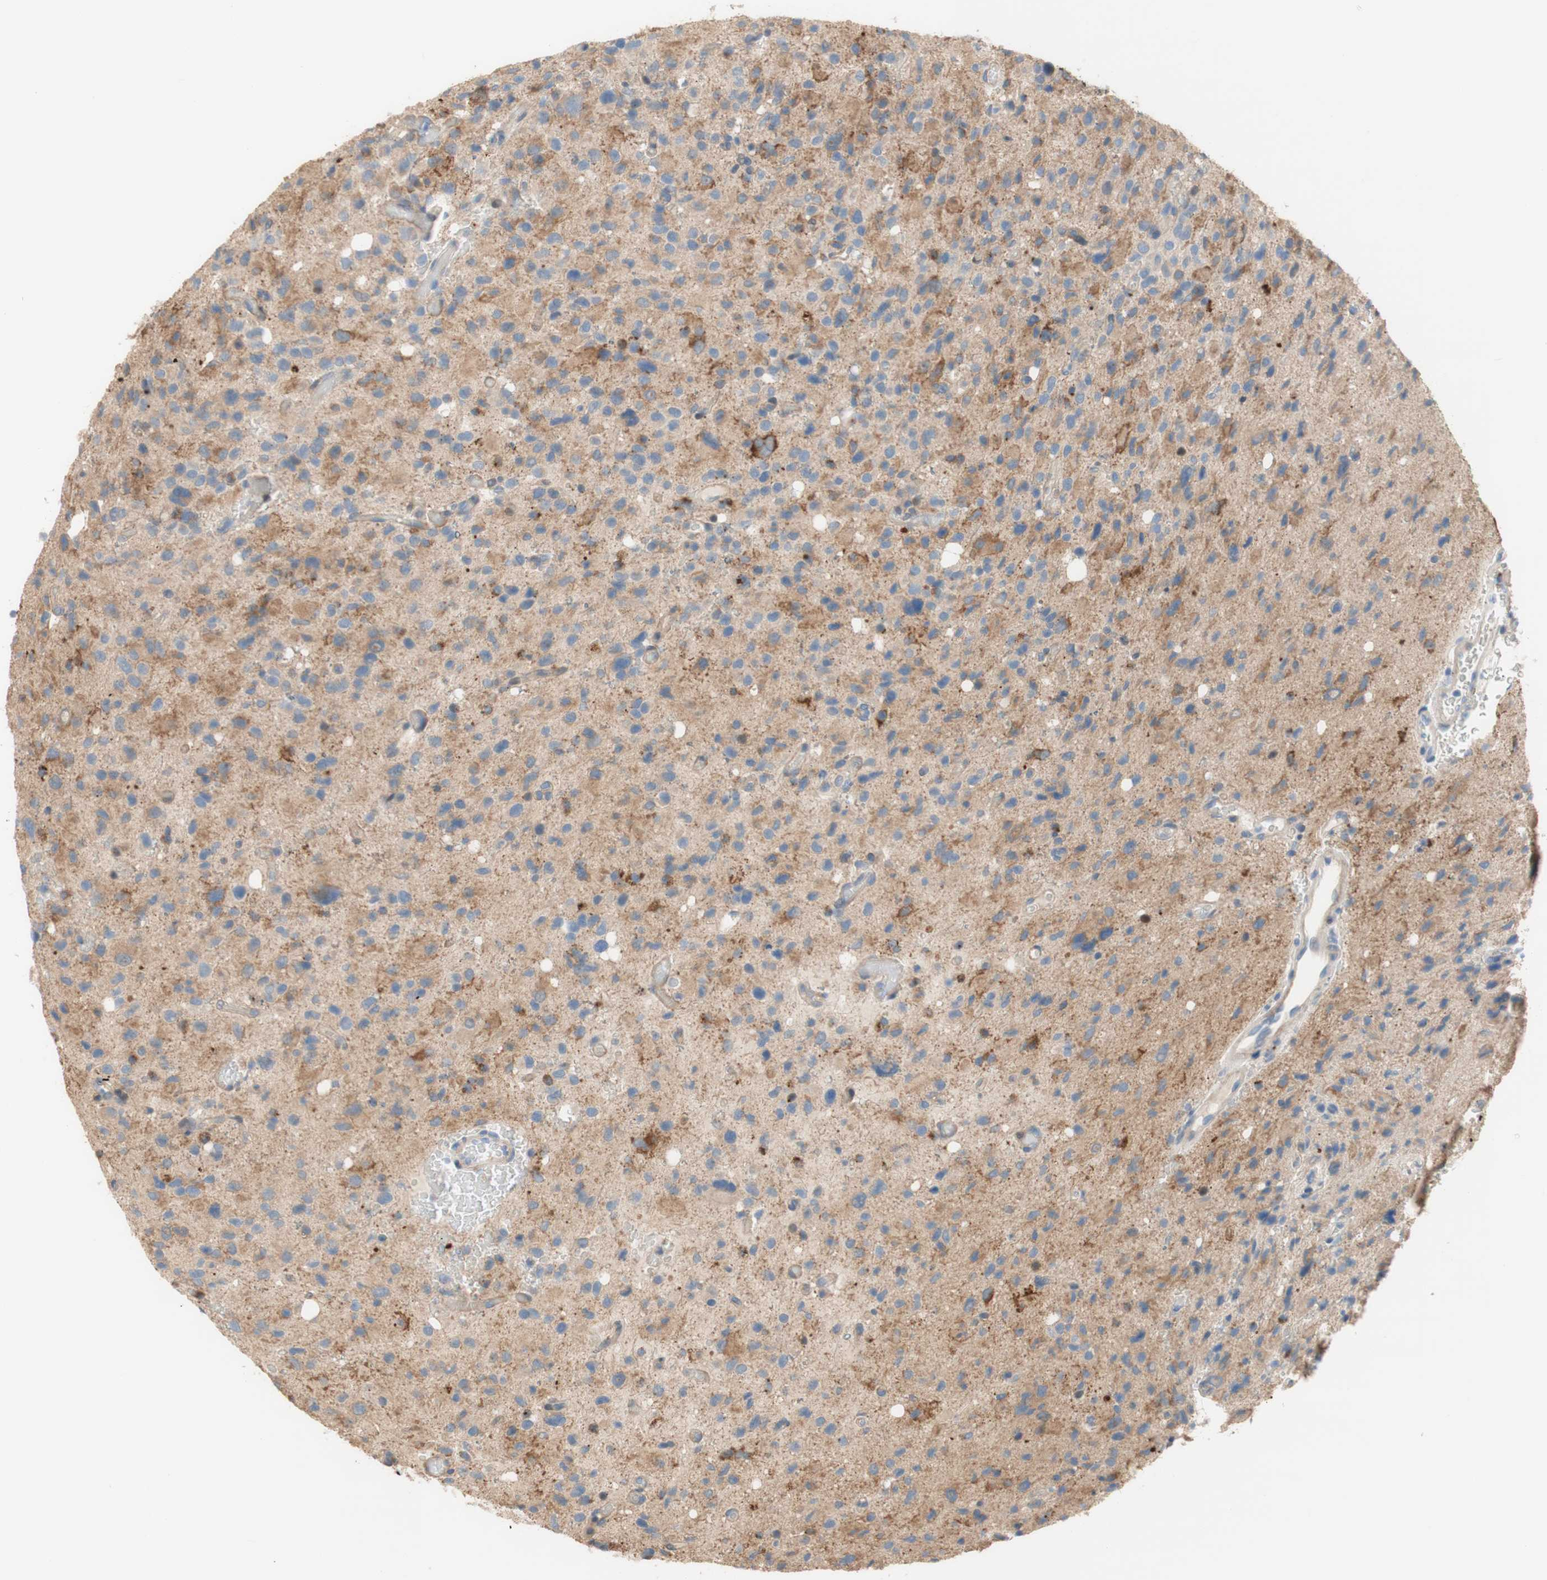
{"staining": {"intensity": "weak", "quantity": "25%-75%", "location": "cytoplasmic/membranous"}, "tissue": "glioma", "cell_type": "Tumor cells", "image_type": "cancer", "snomed": [{"axis": "morphology", "description": "Glioma, malignant, High grade"}, {"axis": "topography", "description": "Brain"}], "caption": "DAB immunohistochemical staining of human malignant glioma (high-grade) demonstrates weak cytoplasmic/membranous protein expression in approximately 25%-75% of tumor cells. (Brightfield microscopy of DAB IHC at high magnification).", "gene": "PTPN21", "patient": {"sex": "male", "age": 48}}